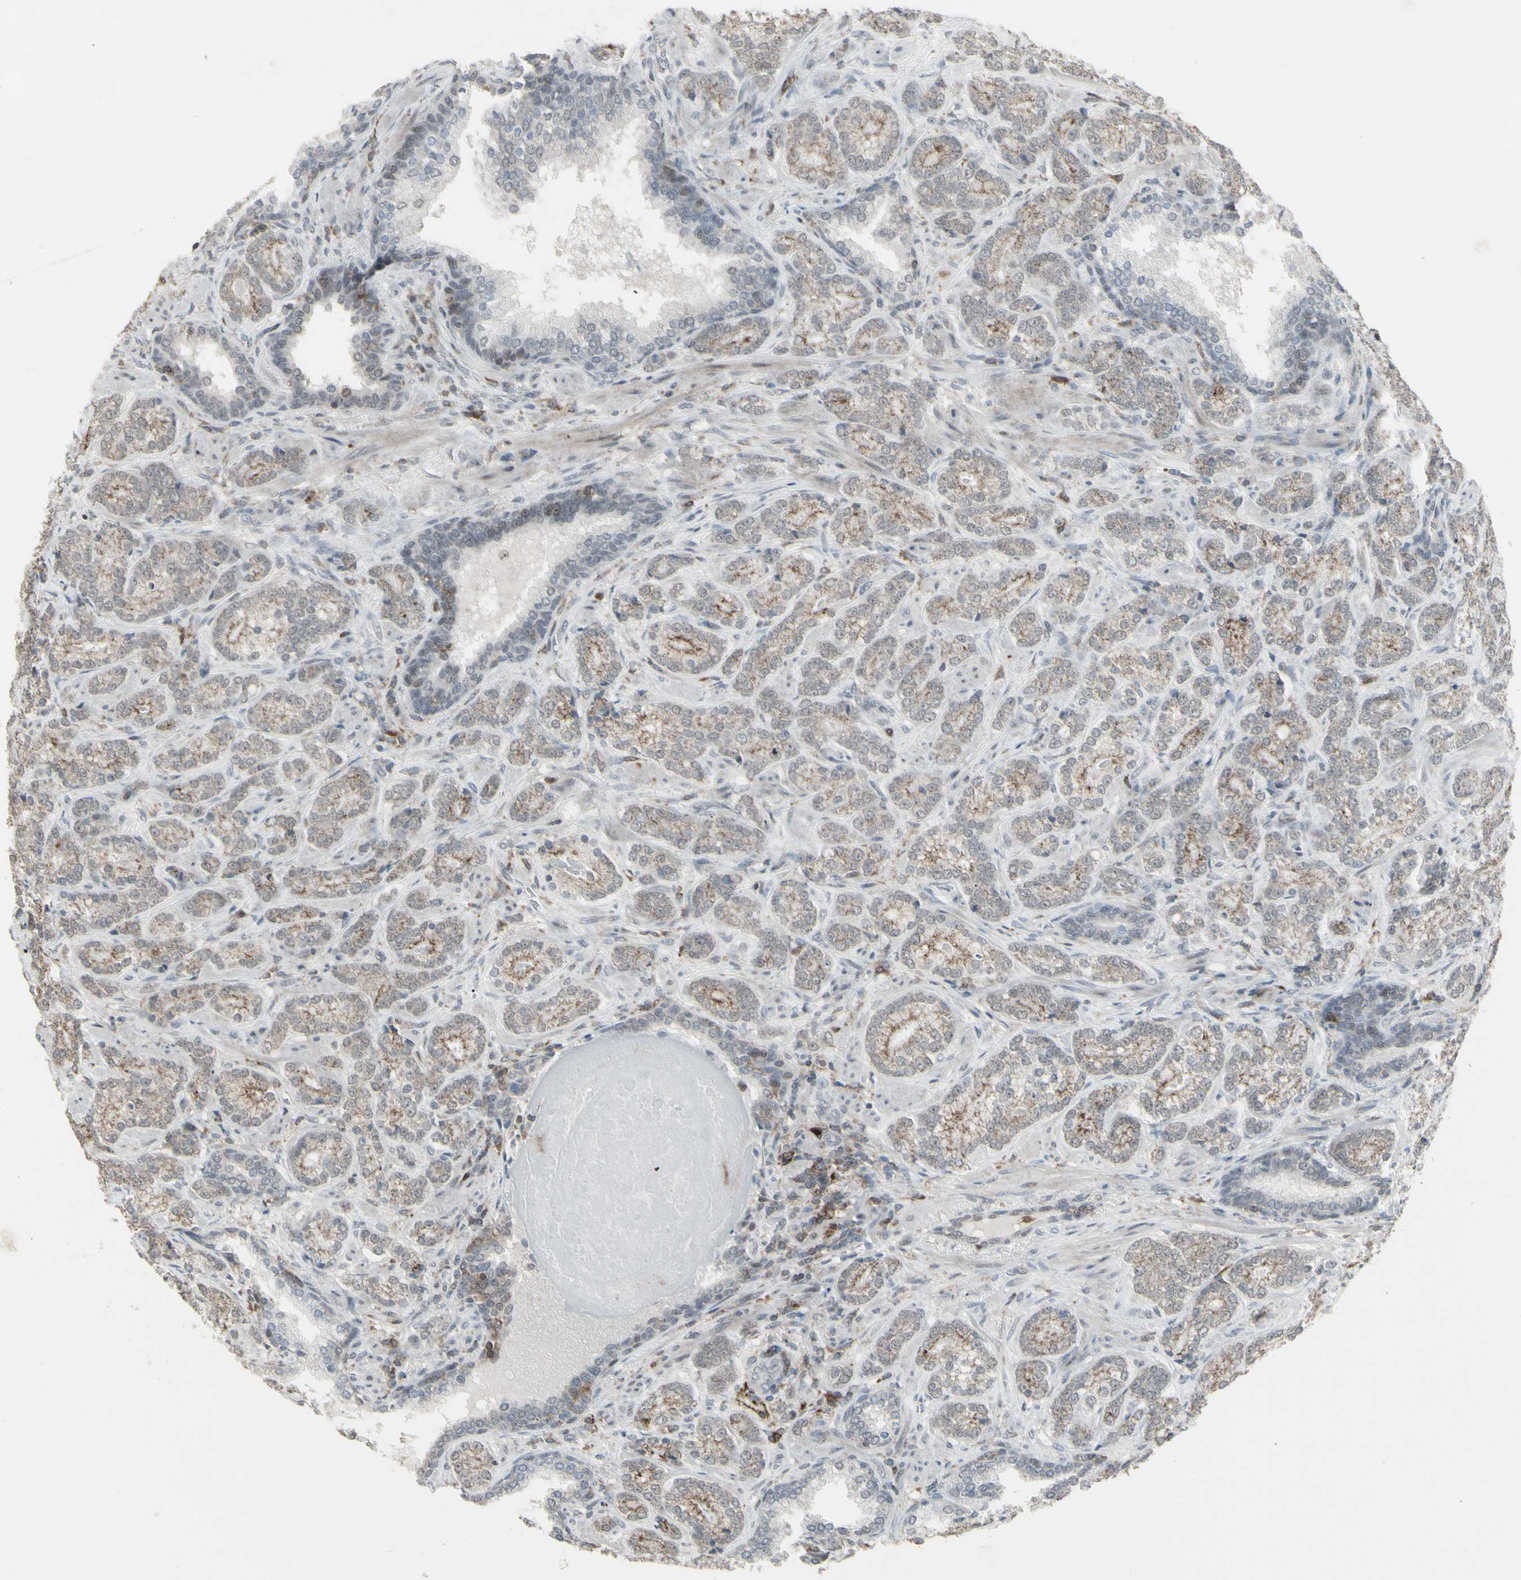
{"staining": {"intensity": "moderate", "quantity": "25%-75%", "location": "cytoplasmic/membranous"}, "tissue": "prostate cancer", "cell_type": "Tumor cells", "image_type": "cancer", "snomed": [{"axis": "morphology", "description": "Adenocarcinoma, High grade"}, {"axis": "topography", "description": "Prostate"}], "caption": "Human prostate cancer stained for a protein (brown) demonstrates moderate cytoplasmic/membranous positive positivity in about 25%-75% of tumor cells.", "gene": "SAMSN1", "patient": {"sex": "male", "age": 61}}